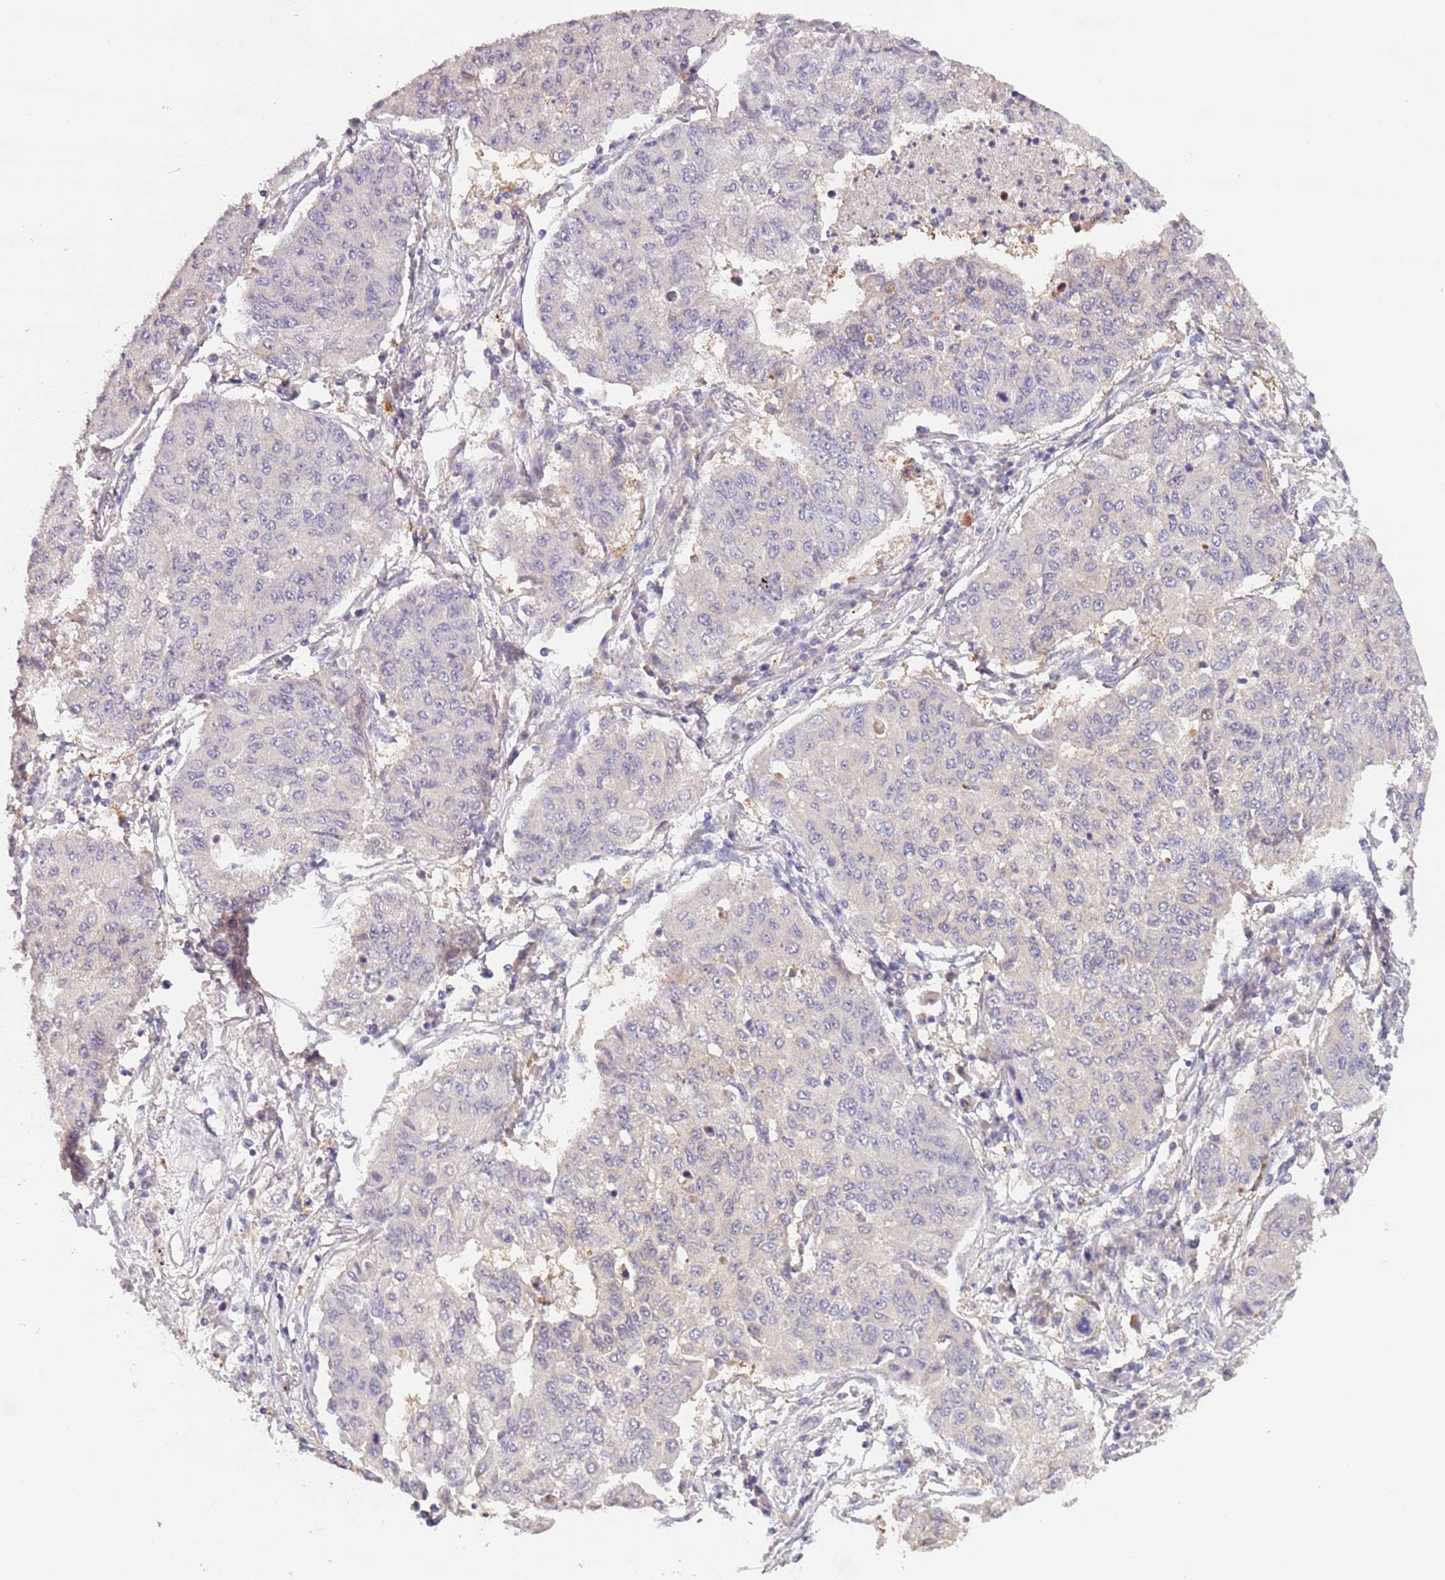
{"staining": {"intensity": "negative", "quantity": "none", "location": "none"}, "tissue": "lung cancer", "cell_type": "Tumor cells", "image_type": "cancer", "snomed": [{"axis": "morphology", "description": "Squamous cell carcinoma, NOS"}, {"axis": "topography", "description": "Lung"}], "caption": "The photomicrograph reveals no staining of tumor cells in lung cancer.", "gene": "ZNF658", "patient": {"sex": "male", "age": 74}}